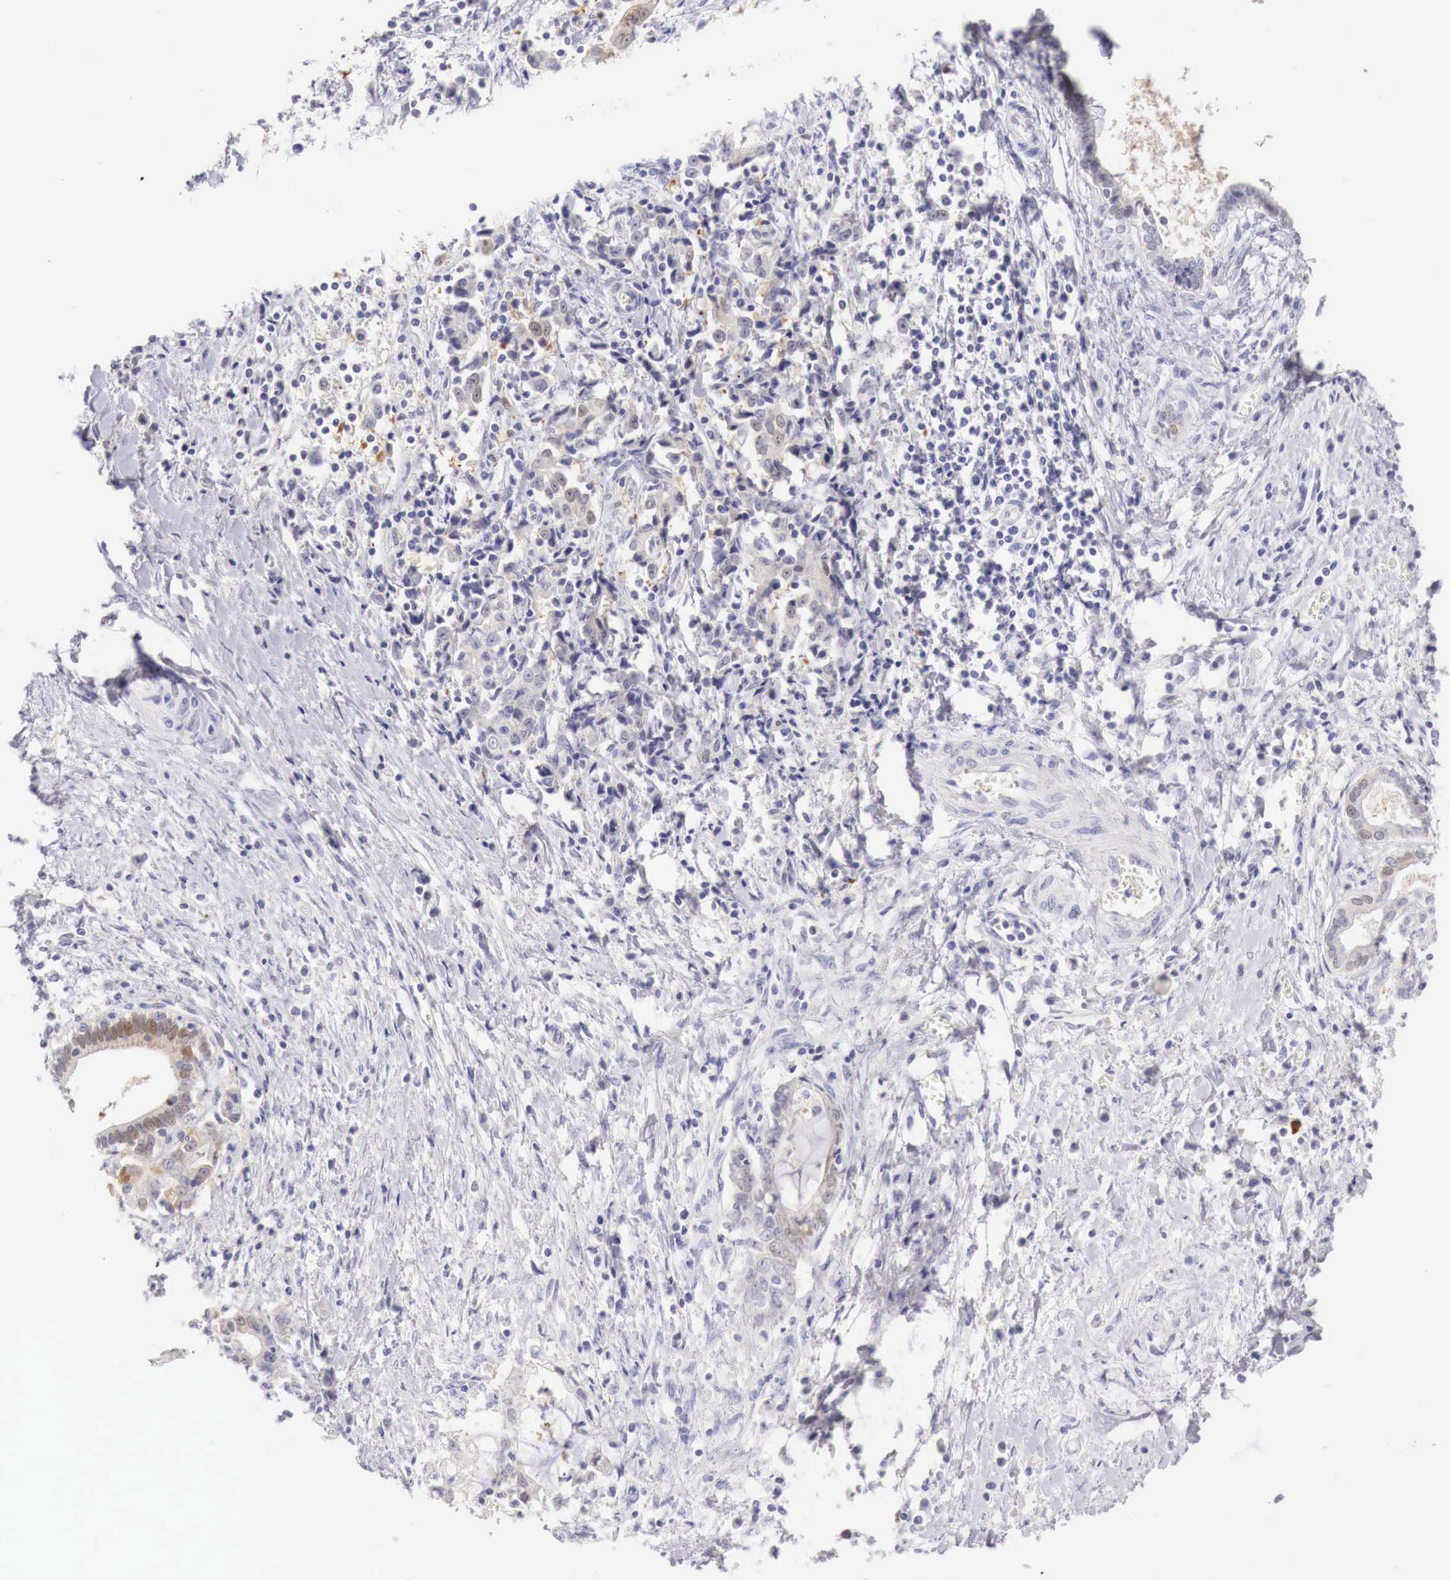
{"staining": {"intensity": "negative", "quantity": "none", "location": "none"}, "tissue": "liver cancer", "cell_type": "Tumor cells", "image_type": "cancer", "snomed": [{"axis": "morphology", "description": "Cholangiocarcinoma"}, {"axis": "topography", "description": "Liver"}], "caption": "Immunohistochemical staining of liver cholangiocarcinoma demonstrates no significant staining in tumor cells.", "gene": "ITIH6", "patient": {"sex": "male", "age": 57}}